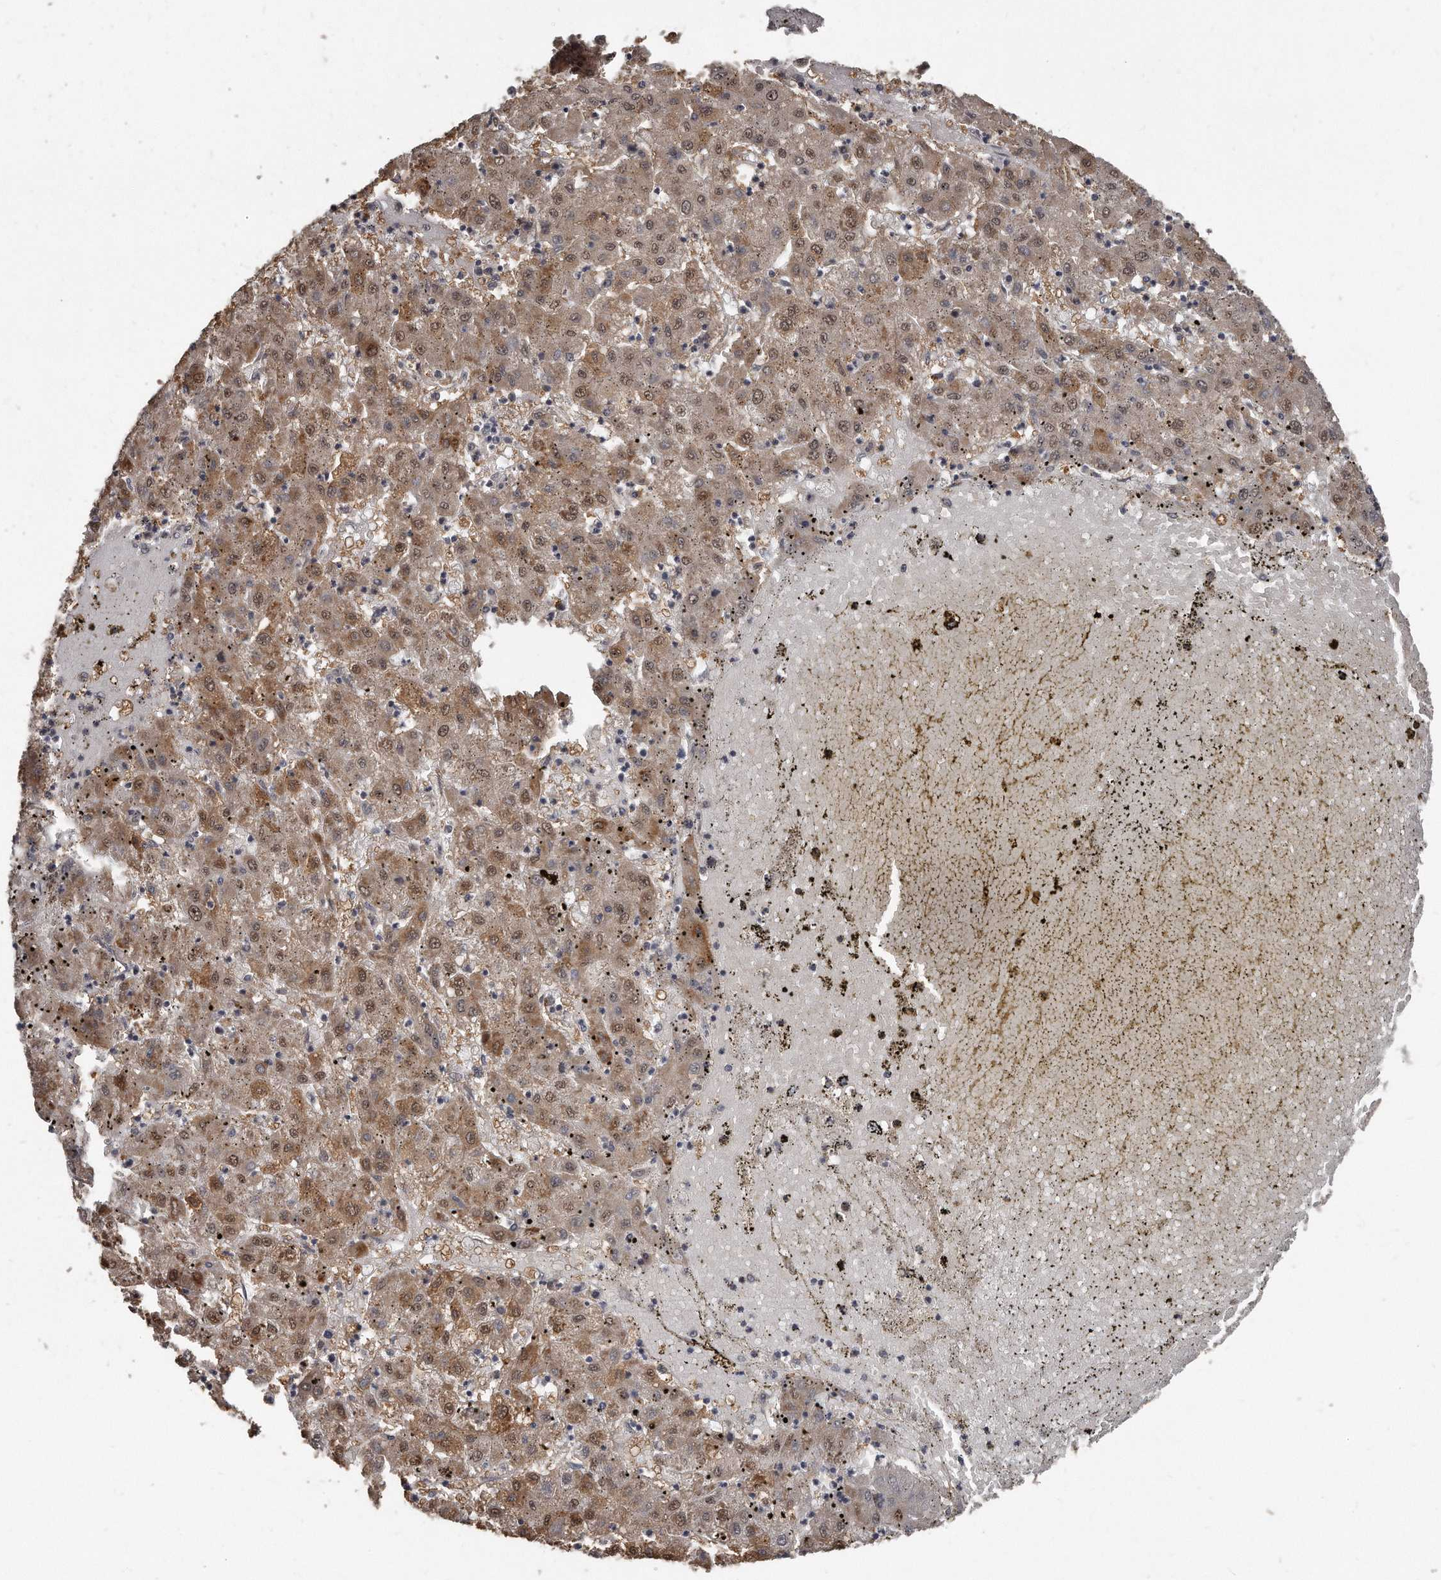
{"staining": {"intensity": "moderate", "quantity": ">75%", "location": "cytoplasmic/membranous,nuclear"}, "tissue": "liver cancer", "cell_type": "Tumor cells", "image_type": "cancer", "snomed": [{"axis": "morphology", "description": "Carcinoma, Hepatocellular, NOS"}, {"axis": "topography", "description": "Liver"}], "caption": "Moderate cytoplasmic/membranous and nuclear protein expression is seen in approximately >75% of tumor cells in liver hepatocellular carcinoma. Nuclei are stained in blue.", "gene": "GRB10", "patient": {"sex": "male", "age": 72}}